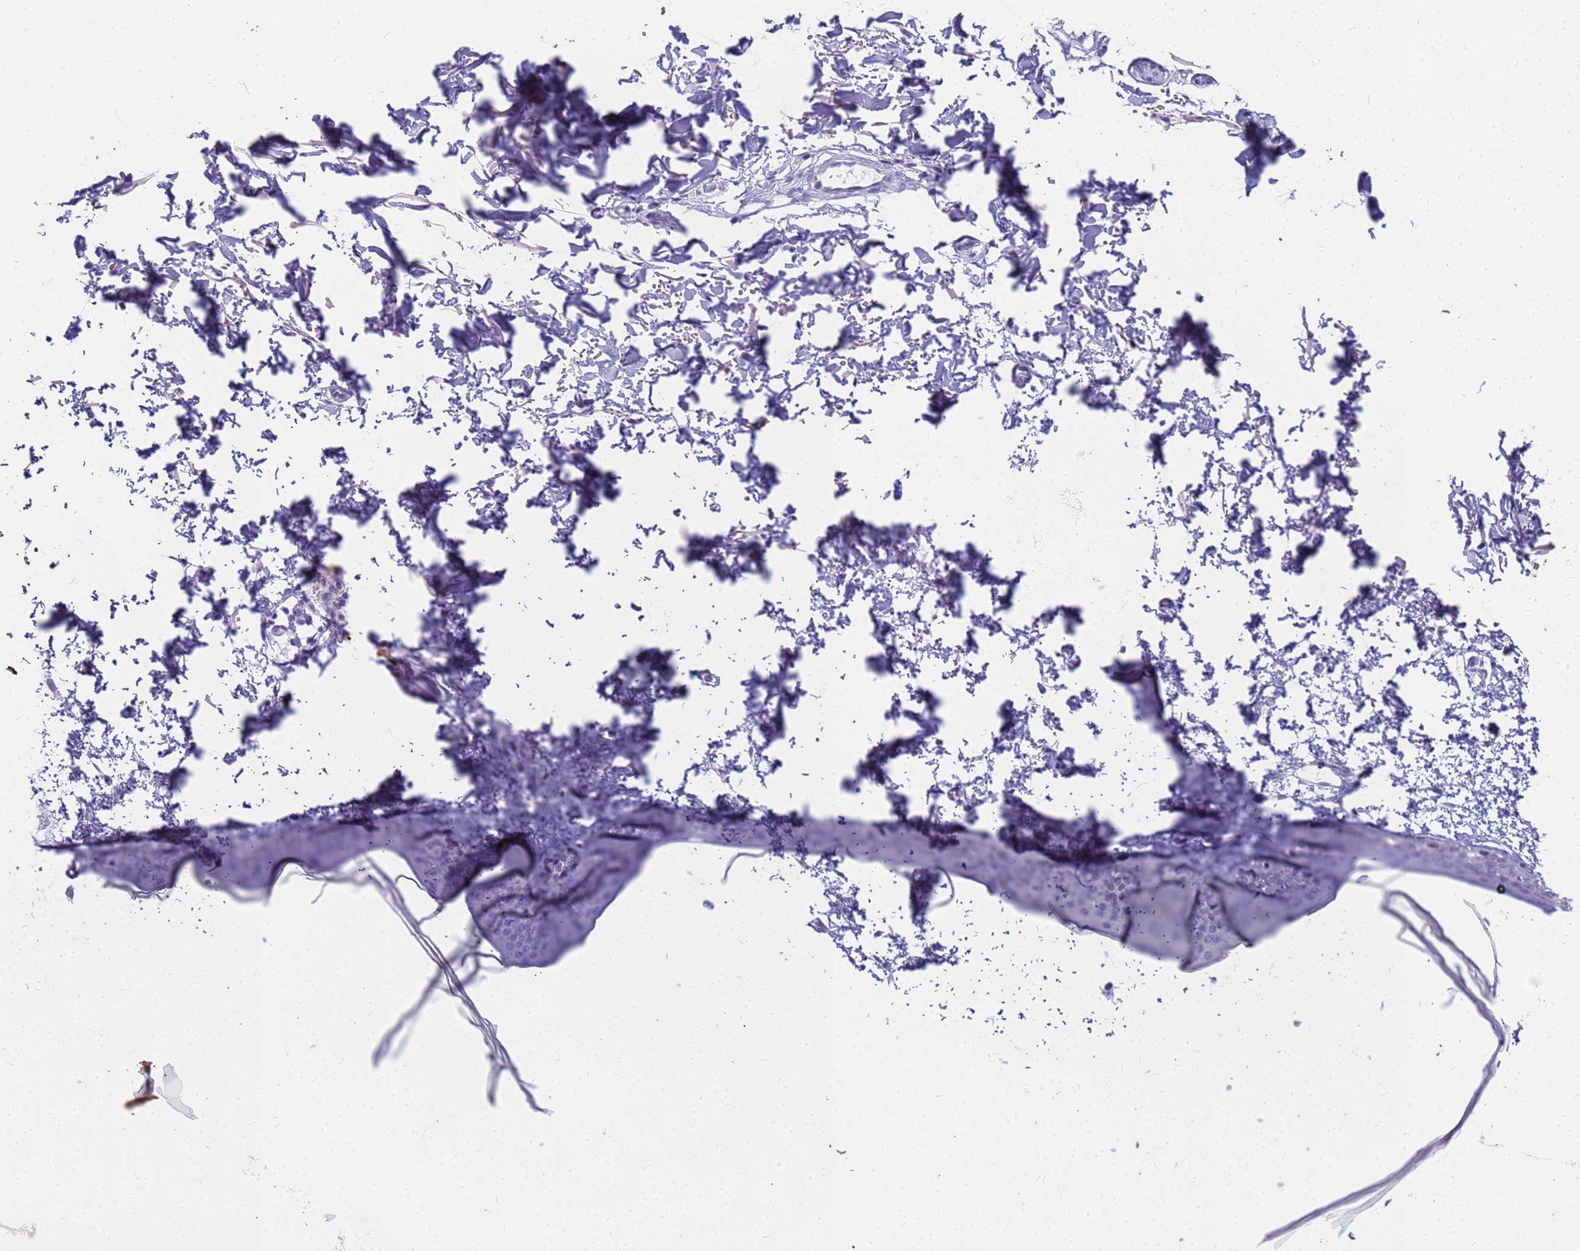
{"staining": {"intensity": "negative", "quantity": "none", "location": "none"}, "tissue": "skin", "cell_type": "Fibroblasts", "image_type": "normal", "snomed": [{"axis": "morphology", "description": "Normal tissue, NOS"}, {"axis": "topography", "description": "Skin"}], "caption": "Human skin stained for a protein using immunohistochemistry exhibits no expression in fibroblasts.", "gene": "RNASE2", "patient": {"sex": "male", "age": 66}}